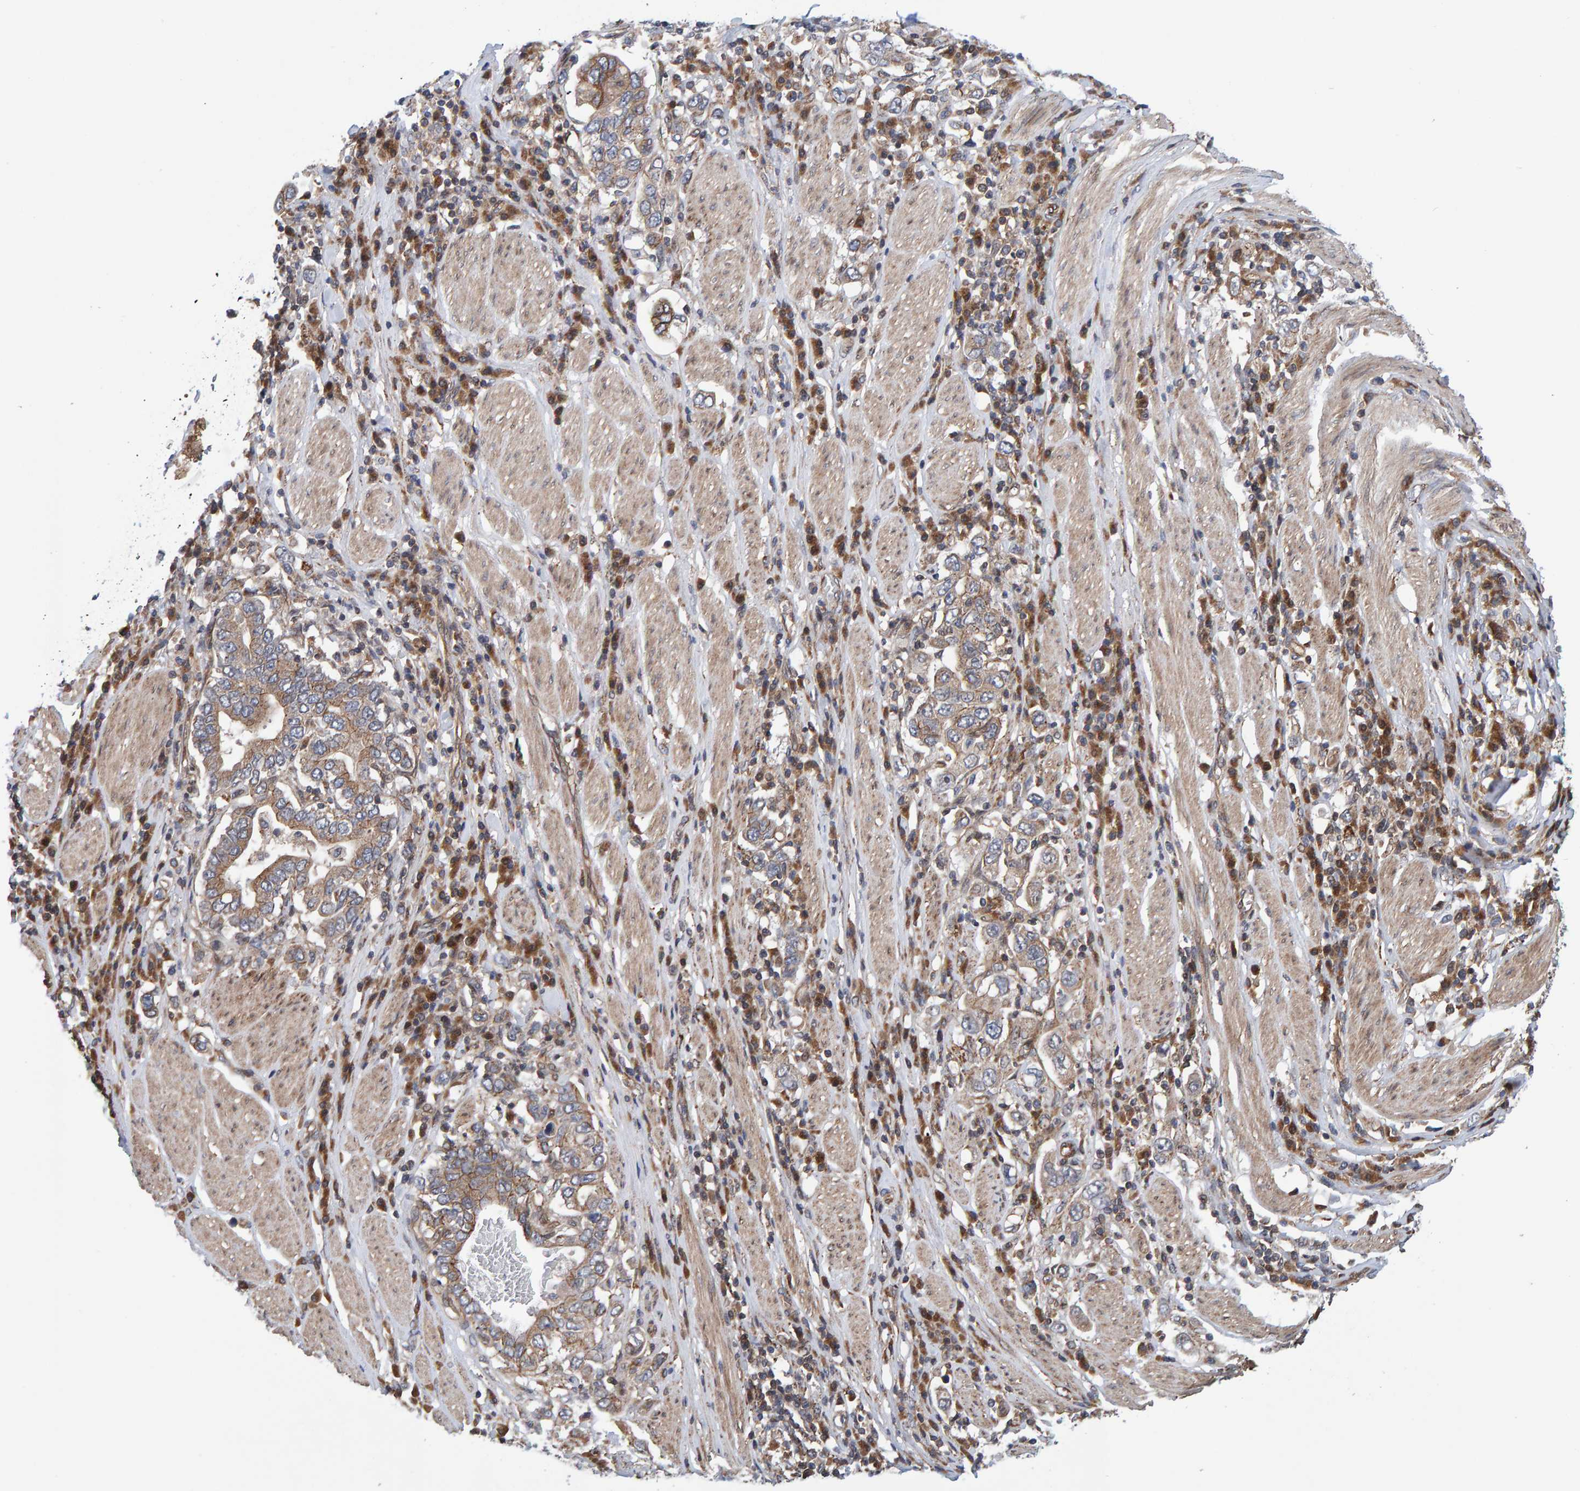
{"staining": {"intensity": "weak", "quantity": ">75%", "location": "cytoplasmic/membranous"}, "tissue": "stomach cancer", "cell_type": "Tumor cells", "image_type": "cancer", "snomed": [{"axis": "morphology", "description": "Adenocarcinoma, NOS"}, {"axis": "topography", "description": "Stomach, upper"}], "caption": "A high-resolution image shows immunohistochemistry (IHC) staining of stomach cancer (adenocarcinoma), which demonstrates weak cytoplasmic/membranous positivity in about >75% of tumor cells.", "gene": "SCRN2", "patient": {"sex": "male", "age": 62}}